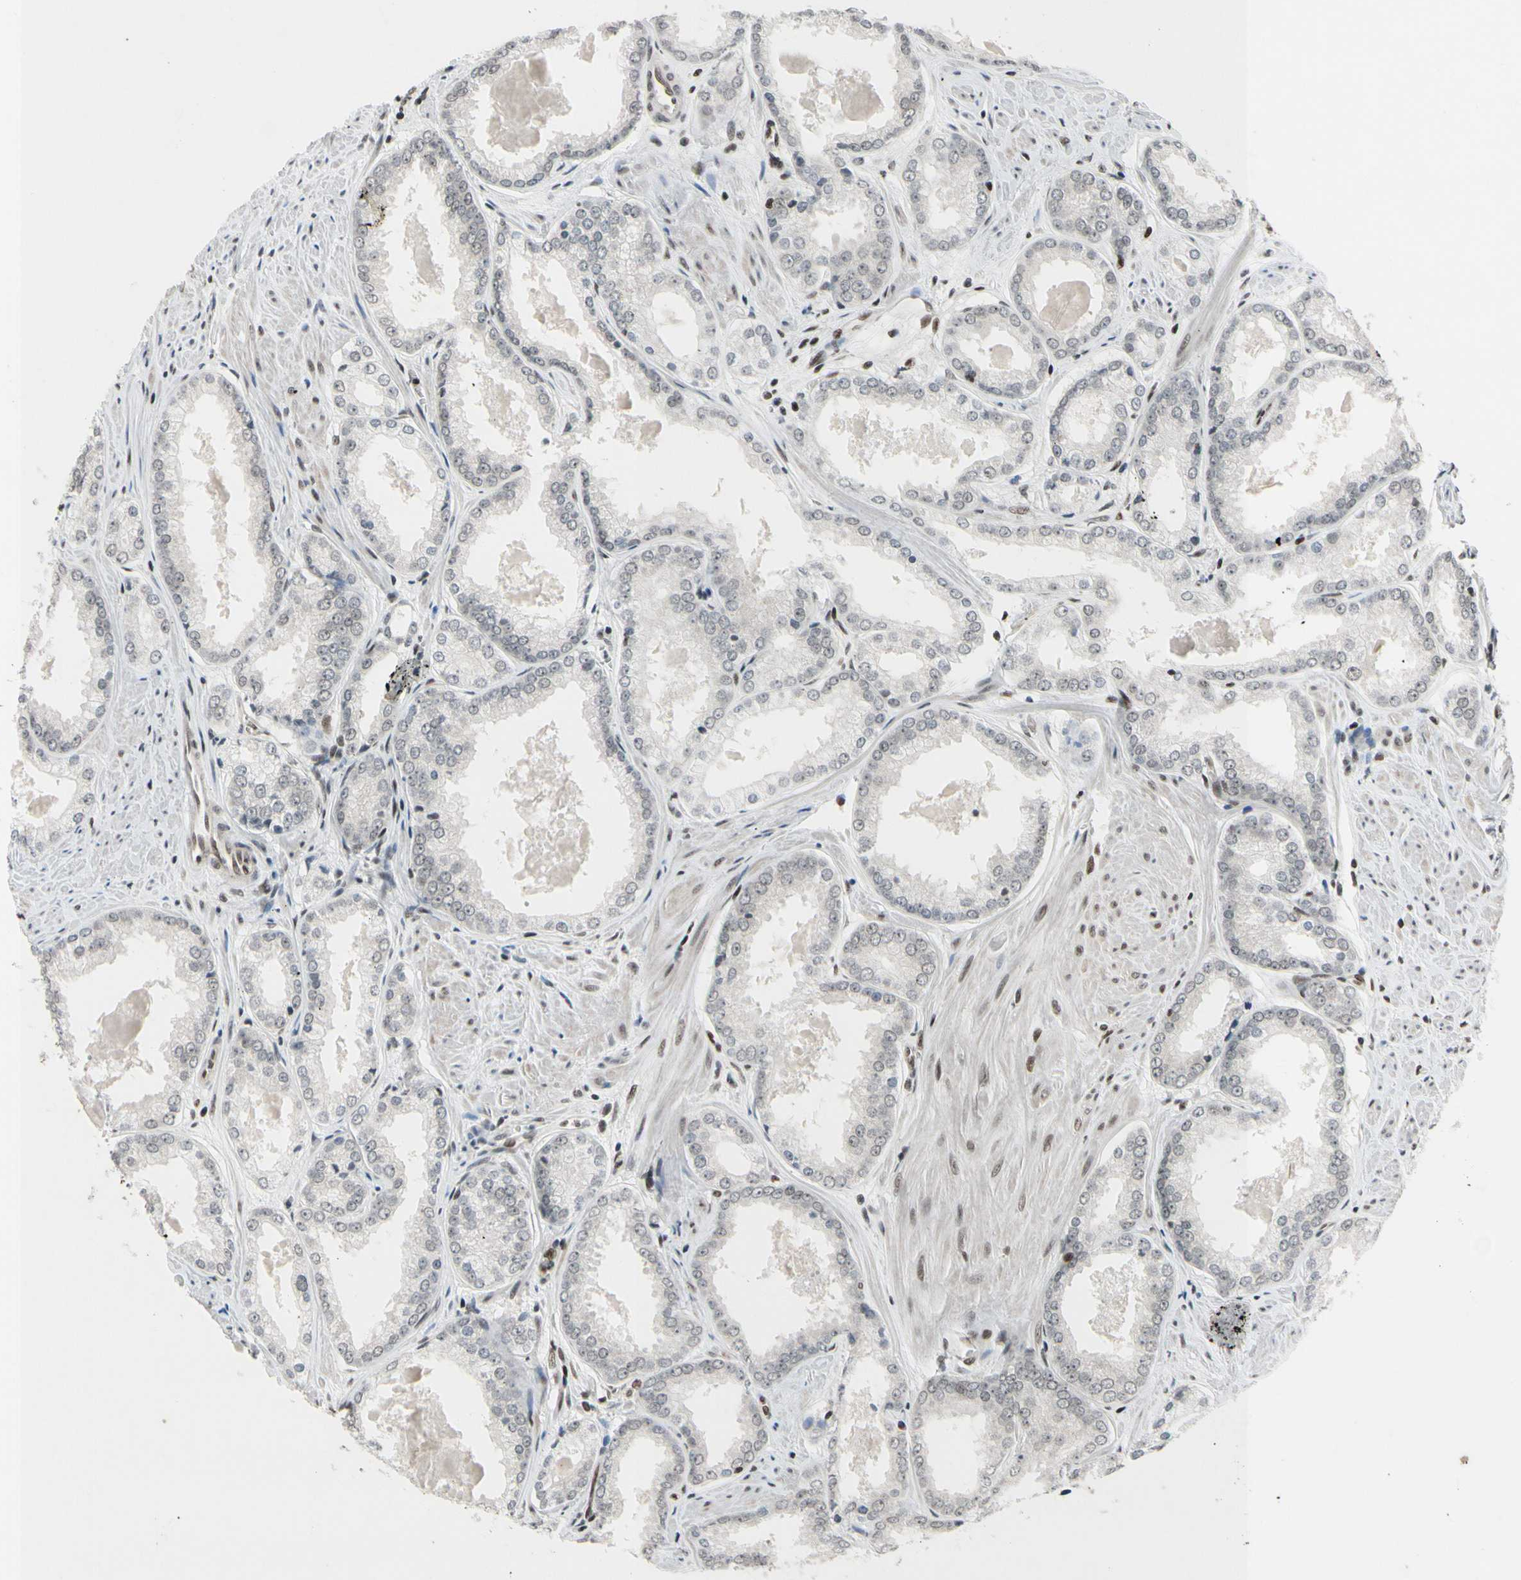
{"staining": {"intensity": "weak", "quantity": ">75%", "location": "nuclear"}, "tissue": "prostate cancer", "cell_type": "Tumor cells", "image_type": "cancer", "snomed": [{"axis": "morphology", "description": "Adenocarcinoma, Low grade"}, {"axis": "topography", "description": "Prostate"}], "caption": "Adenocarcinoma (low-grade) (prostate) was stained to show a protein in brown. There is low levels of weak nuclear positivity in approximately >75% of tumor cells.", "gene": "RECQL", "patient": {"sex": "male", "age": 64}}